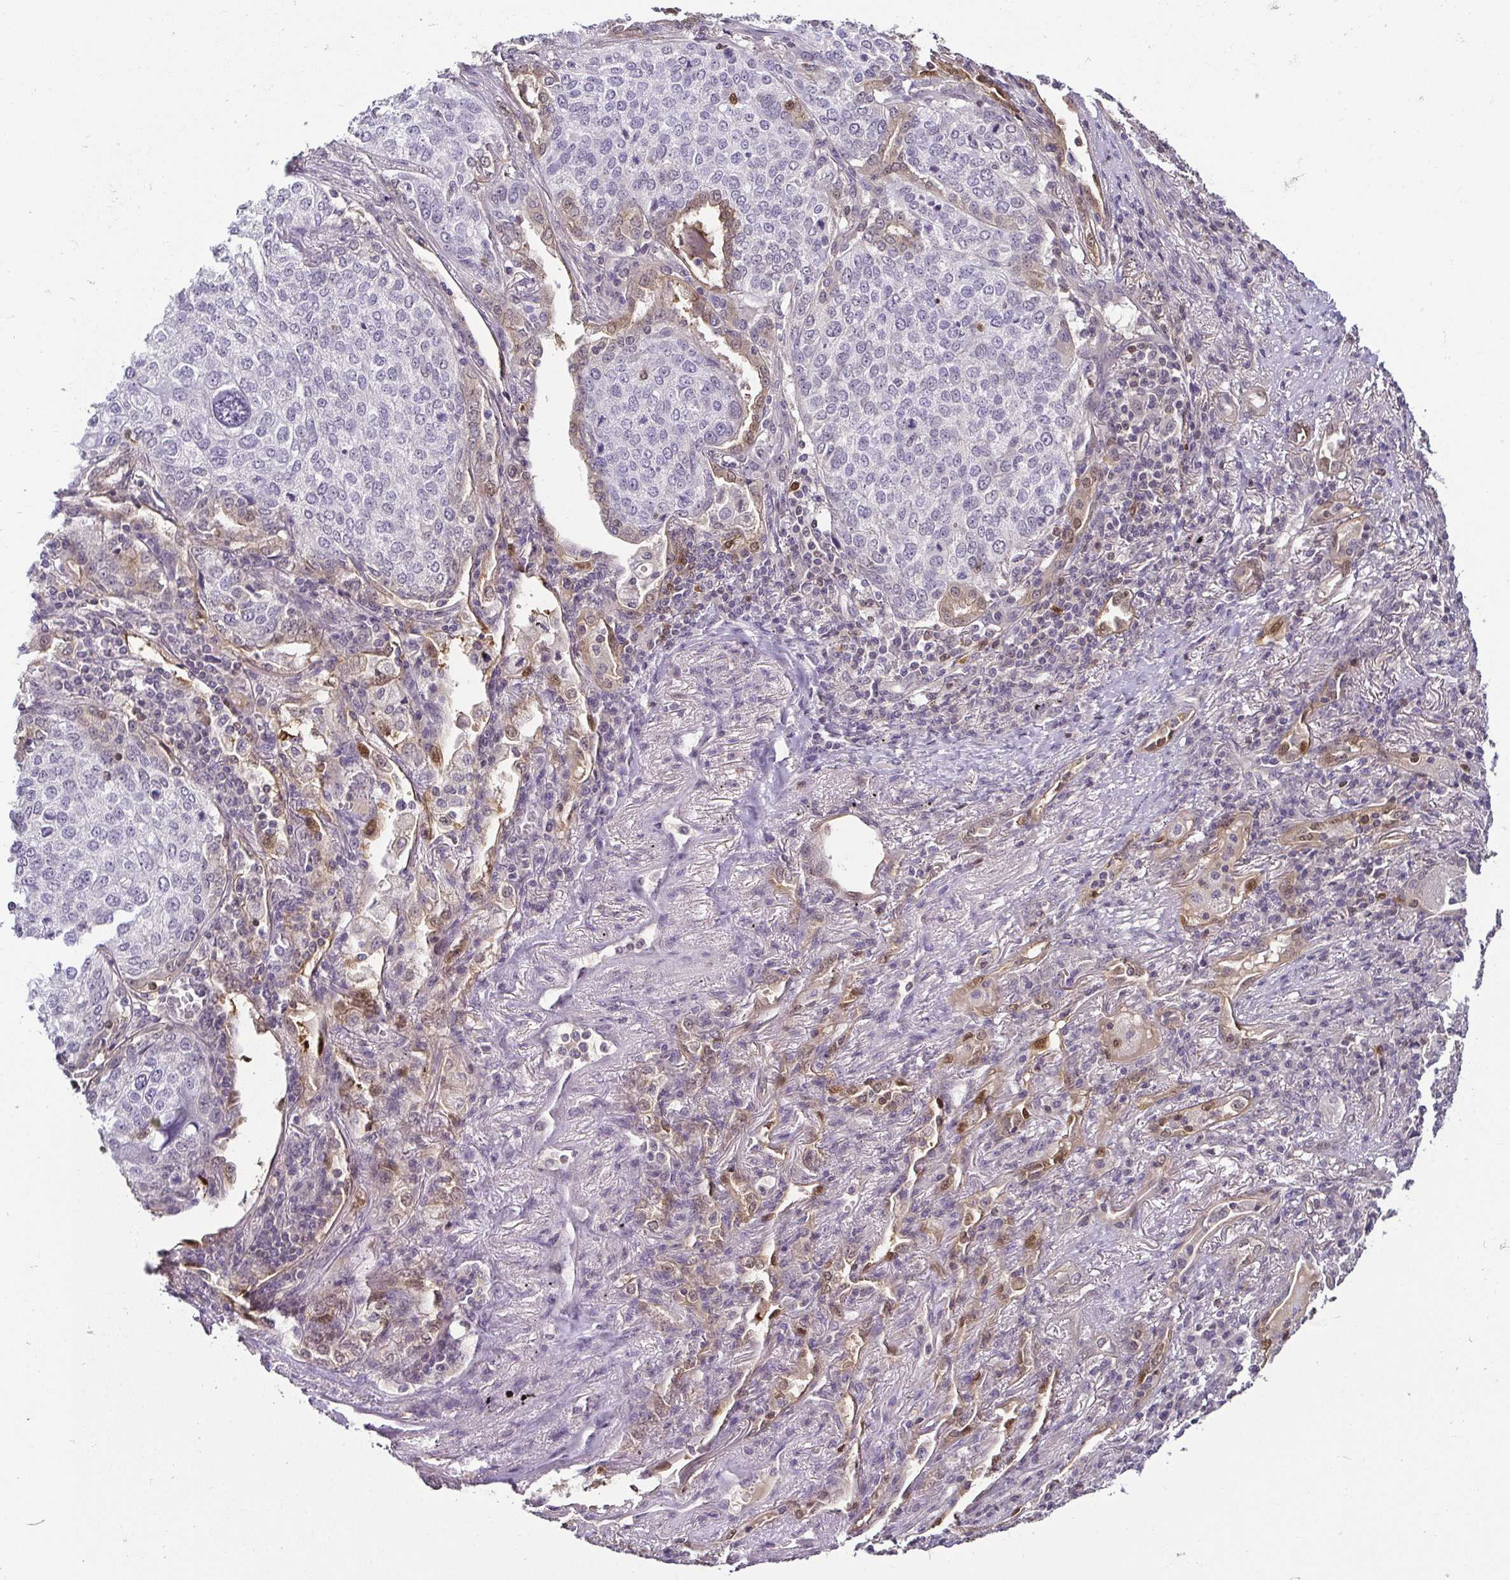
{"staining": {"intensity": "negative", "quantity": "none", "location": "none"}, "tissue": "lung cancer", "cell_type": "Tumor cells", "image_type": "cancer", "snomed": [{"axis": "morphology", "description": "Squamous cell carcinoma, NOS"}, {"axis": "topography", "description": "Lung"}], "caption": "Immunohistochemical staining of lung cancer (squamous cell carcinoma) displays no significant staining in tumor cells.", "gene": "HOPX", "patient": {"sex": "male", "age": 63}}